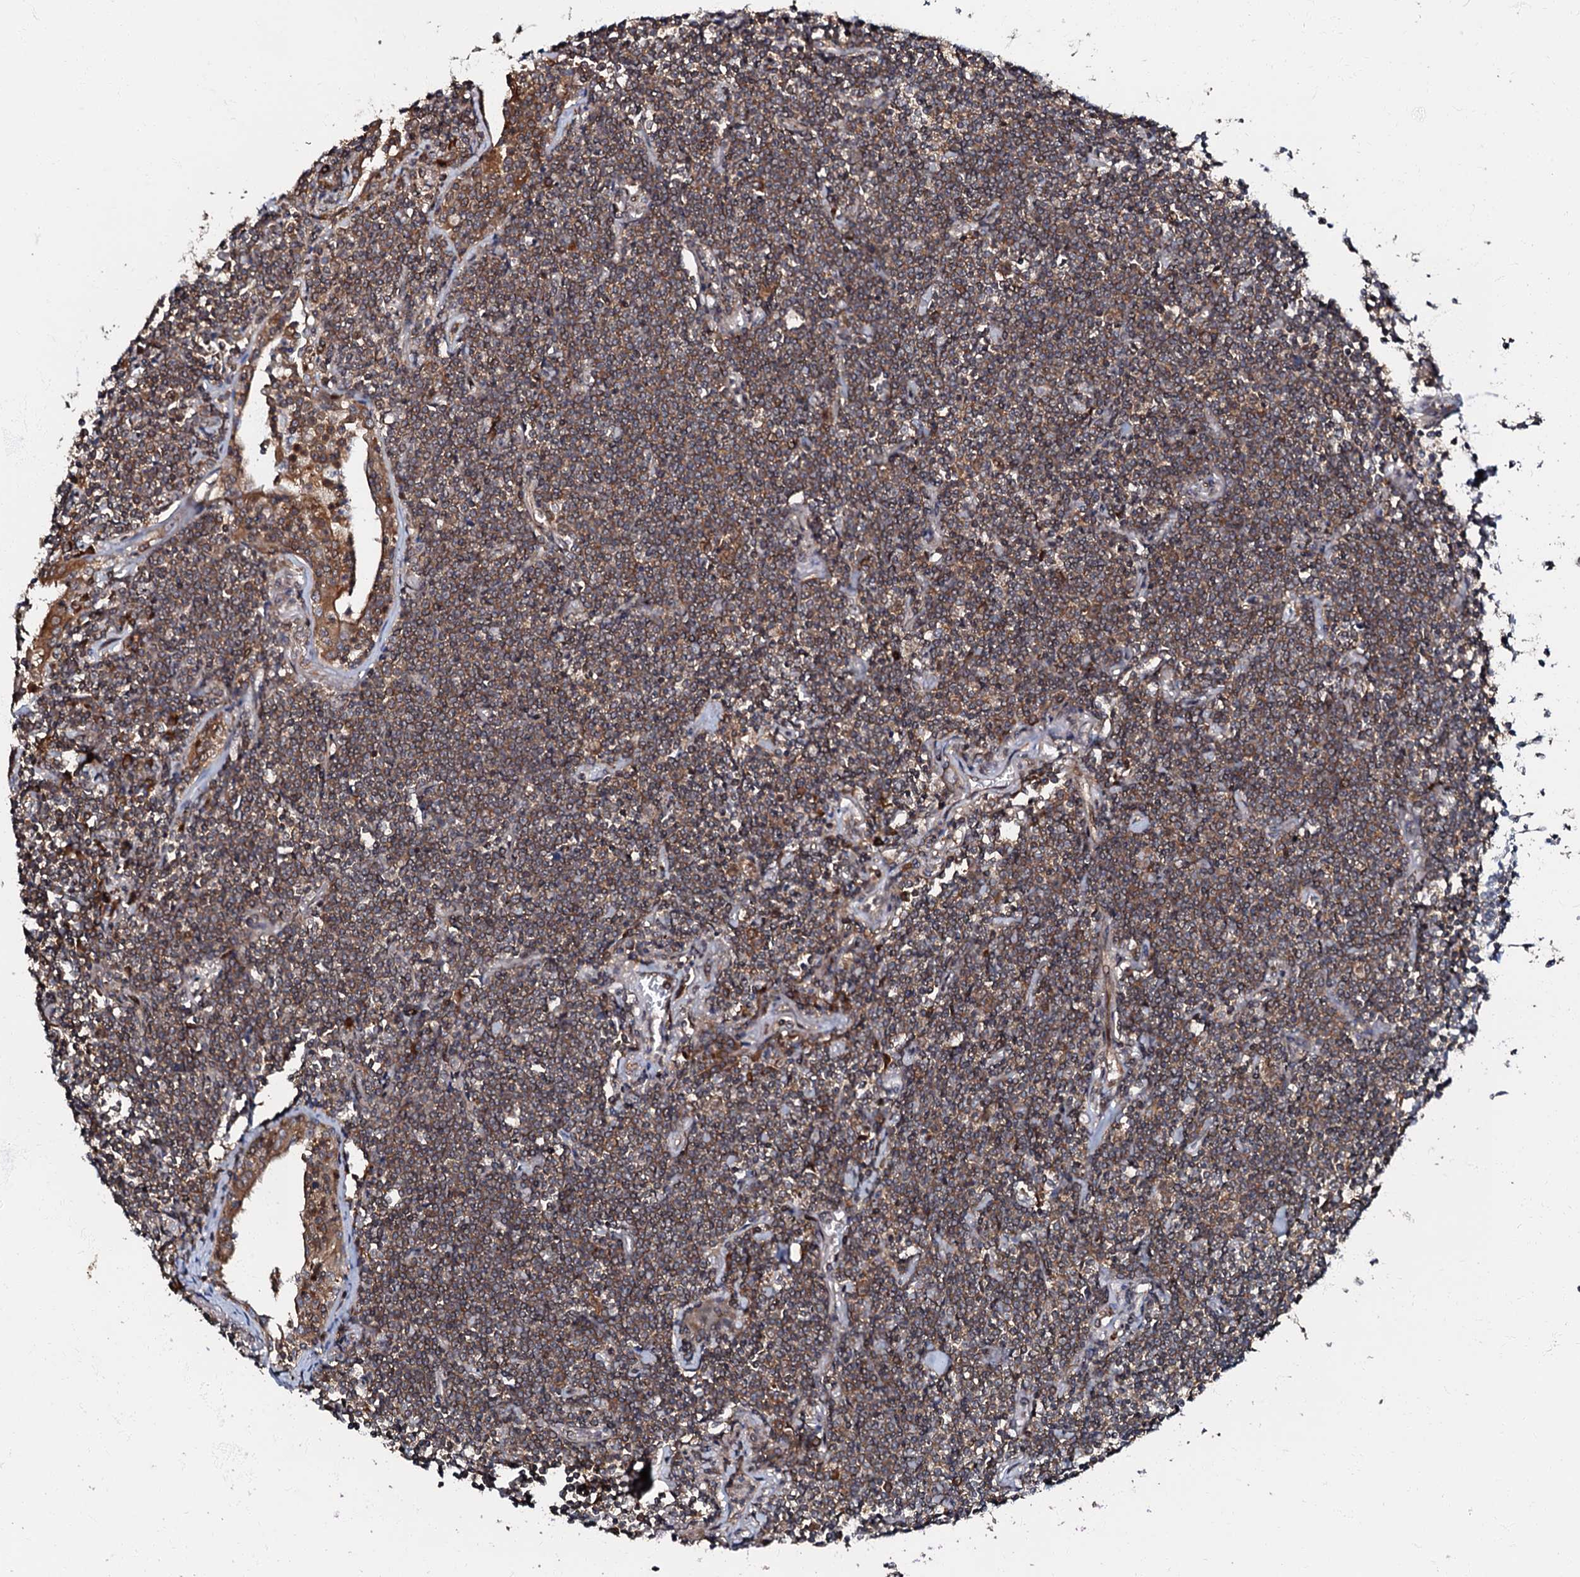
{"staining": {"intensity": "moderate", "quantity": "25%-75%", "location": "cytoplasmic/membranous"}, "tissue": "lymphoma", "cell_type": "Tumor cells", "image_type": "cancer", "snomed": [{"axis": "morphology", "description": "Malignant lymphoma, non-Hodgkin's type, Low grade"}, {"axis": "topography", "description": "Lung"}], "caption": "The immunohistochemical stain labels moderate cytoplasmic/membranous expression in tumor cells of lymphoma tissue. (DAB (3,3'-diaminobenzidine) = brown stain, brightfield microscopy at high magnification).", "gene": "OSBP", "patient": {"sex": "female", "age": 71}}